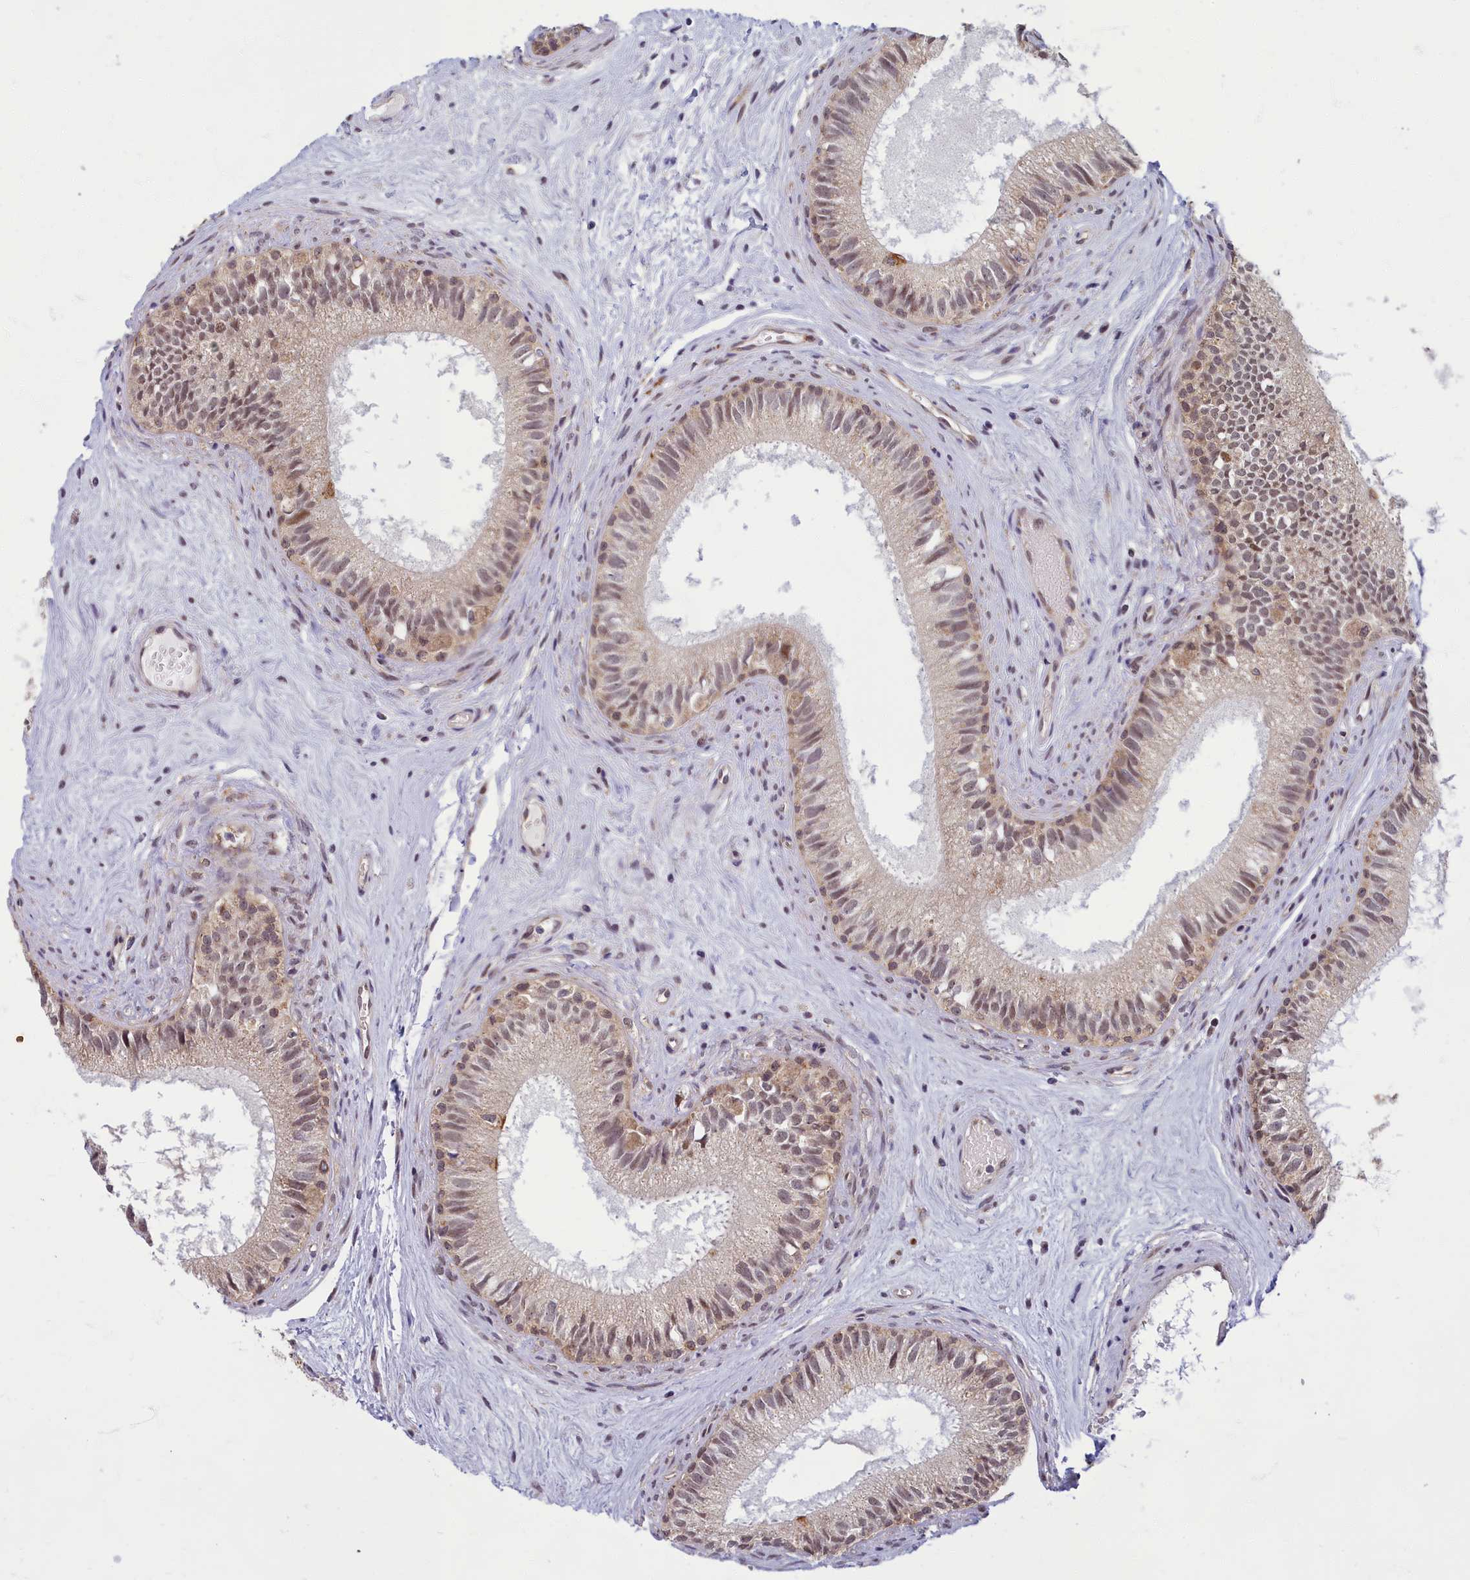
{"staining": {"intensity": "moderate", "quantity": ">75%", "location": "nuclear"}, "tissue": "epididymis", "cell_type": "Glandular cells", "image_type": "normal", "snomed": [{"axis": "morphology", "description": "Normal tissue, NOS"}, {"axis": "topography", "description": "Epididymis"}], "caption": "Brown immunohistochemical staining in normal human epididymis demonstrates moderate nuclear expression in approximately >75% of glandular cells.", "gene": "EARS2", "patient": {"sex": "male", "age": 71}}